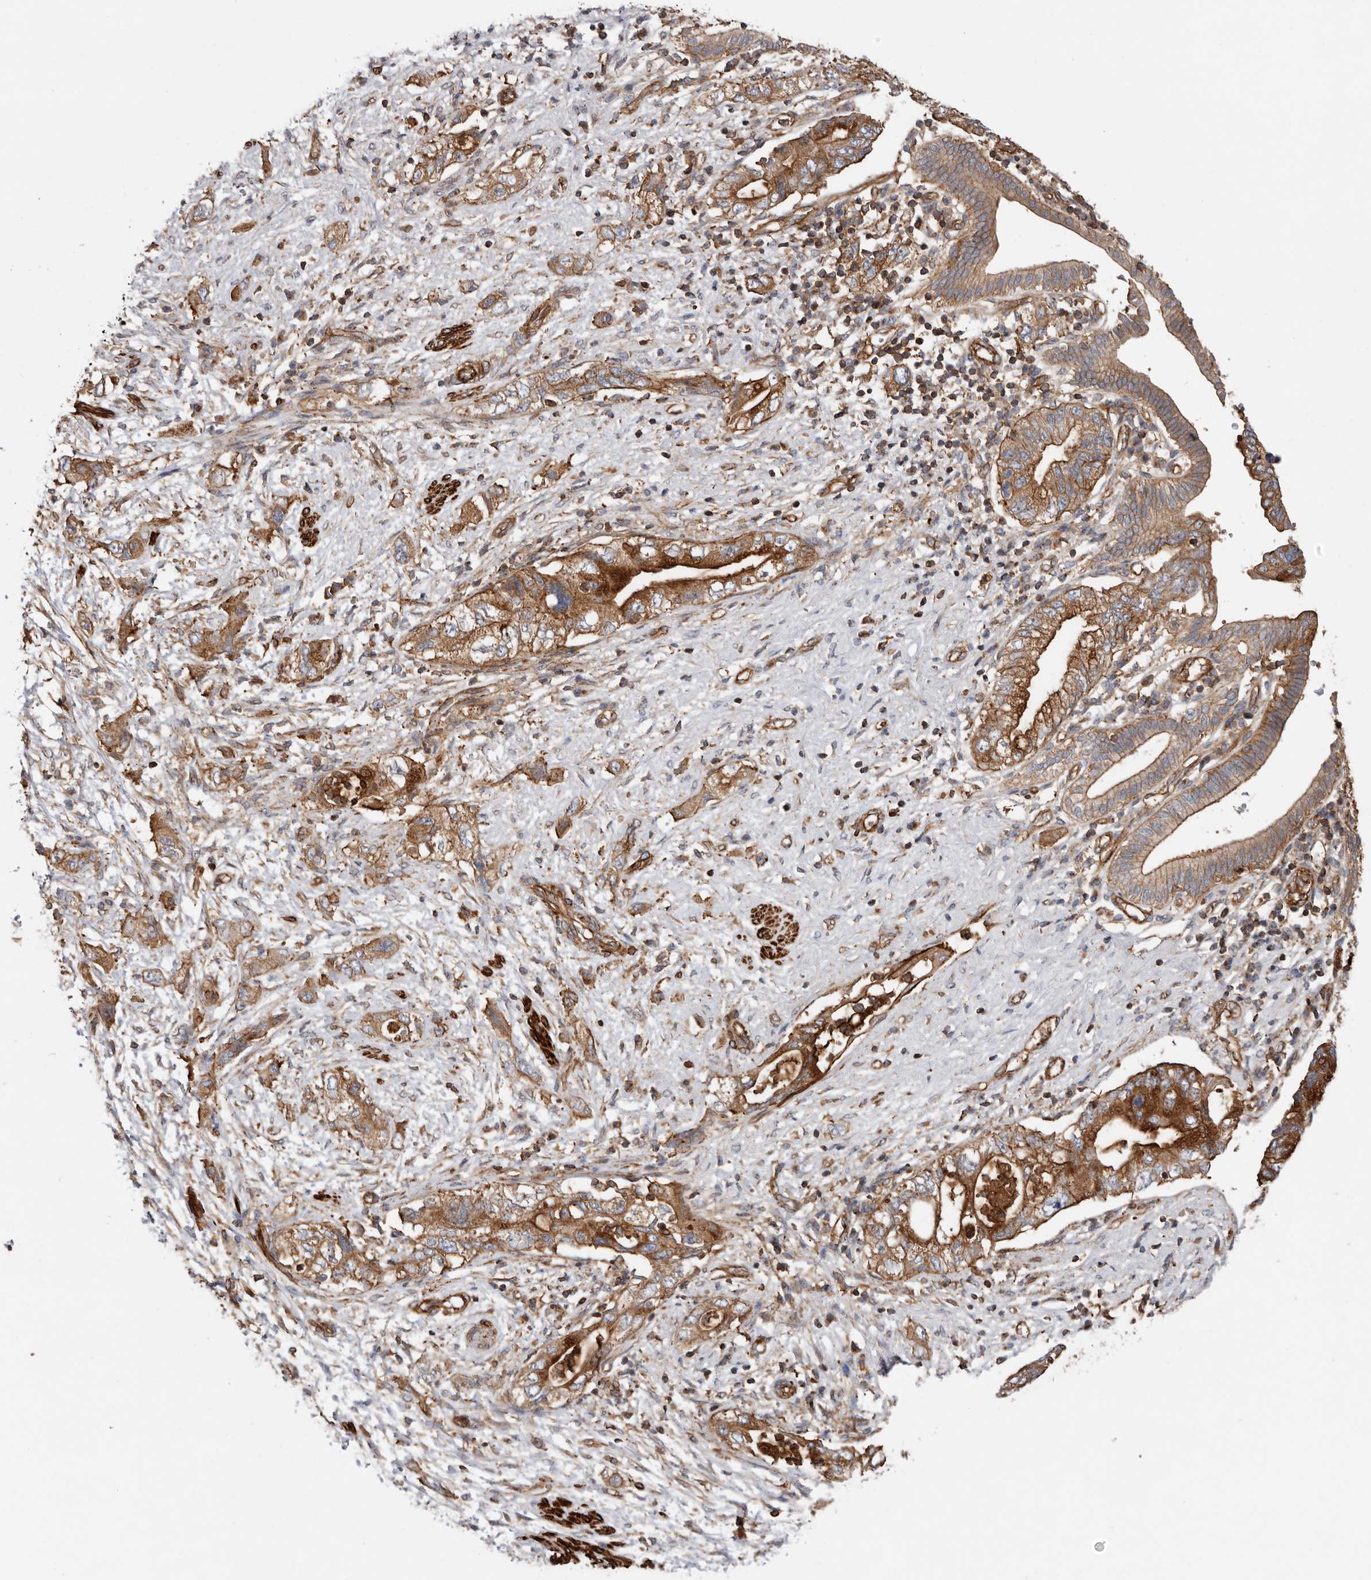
{"staining": {"intensity": "strong", "quantity": ">75%", "location": "cytoplasmic/membranous"}, "tissue": "pancreatic cancer", "cell_type": "Tumor cells", "image_type": "cancer", "snomed": [{"axis": "morphology", "description": "Adenocarcinoma, NOS"}, {"axis": "topography", "description": "Pancreas"}], "caption": "Protein analysis of pancreatic cancer tissue exhibits strong cytoplasmic/membranous positivity in approximately >75% of tumor cells.", "gene": "TMC7", "patient": {"sex": "female", "age": 73}}